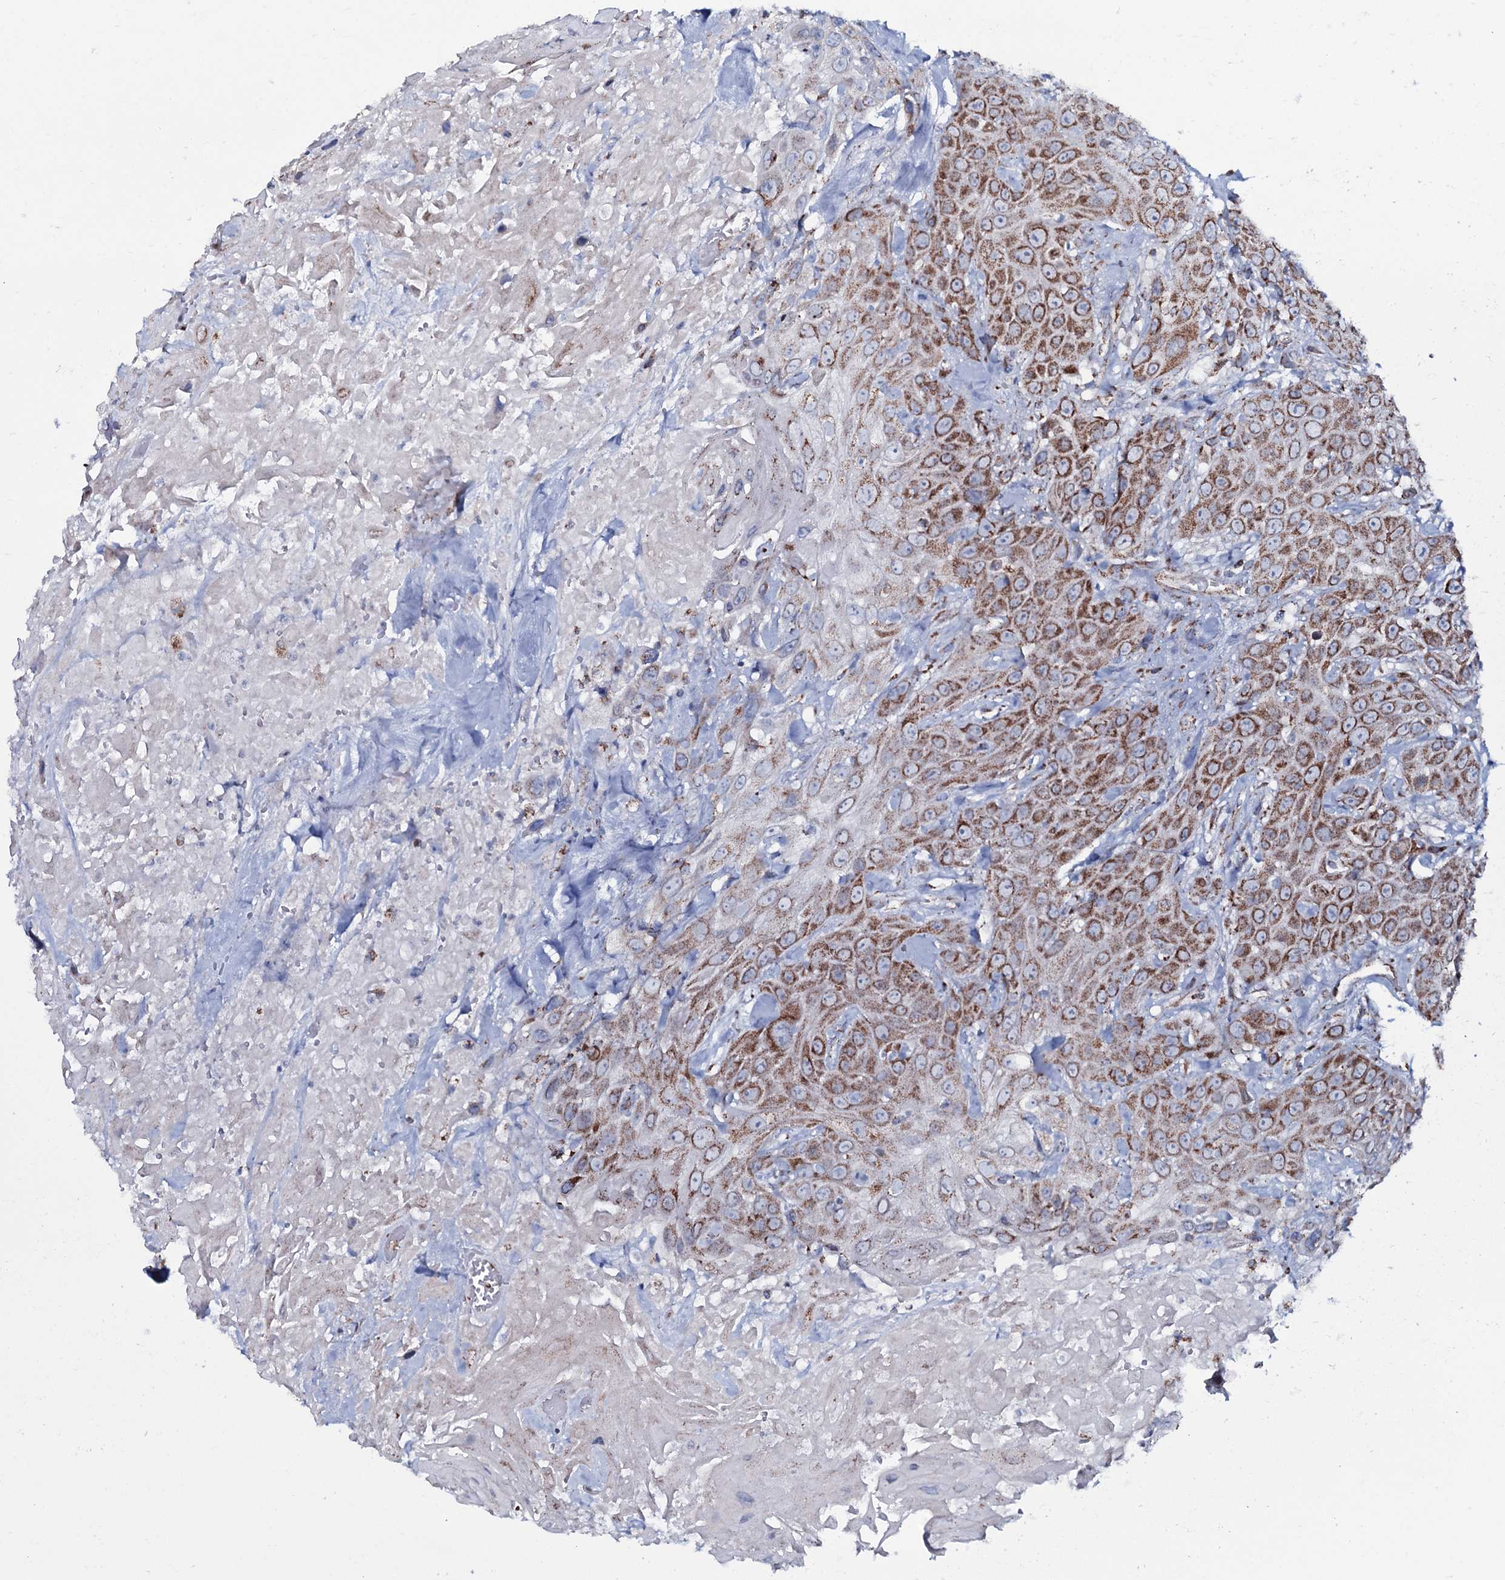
{"staining": {"intensity": "moderate", "quantity": ">75%", "location": "cytoplasmic/membranous"}, "tissue": "head and neck cancer", "cell_type": "Tumor cells", "image_type": "cancer", "snomed": [{"axis": "morphology", "description": "Squamous cell carcinoma, NOS"}, {"axis": "topography", "description": "Head-Neck"}], "caption": "This is an image of immunohistochemistry (IHC) staining of head and neck cancer, which shows moderate staining in the cytoplasmic/membranous of tumor cells.", "gene": "MRPS35", "patient": {"sex": "male", "age": 81}}